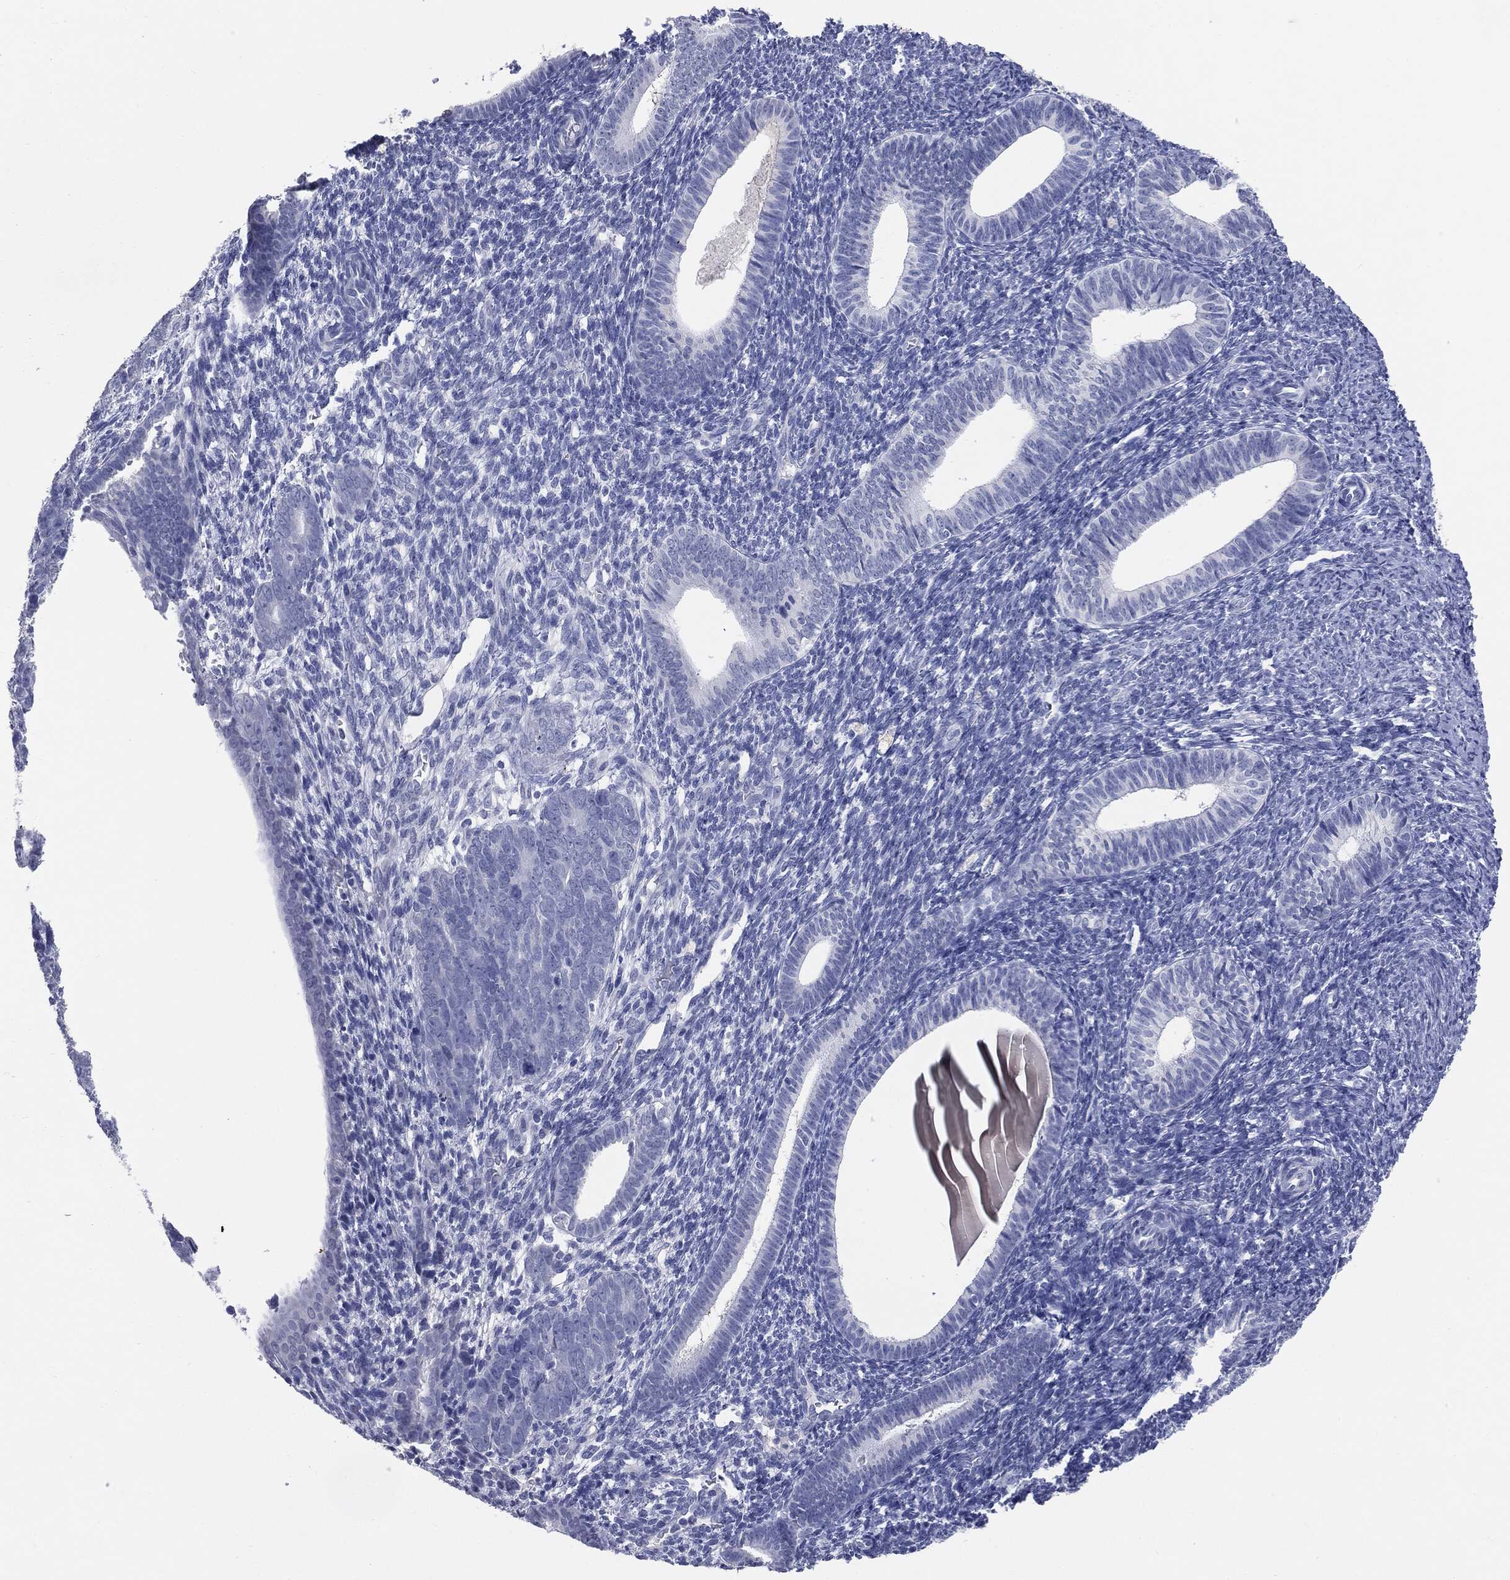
{"staining": {"intensity": "negative", "quantity": "none", "location": "none"}, "tissue": "endometrial cancer", "cell_type": "Tumor cells", "image_type": "cancer", "snomed": [{"axis": "morphology", "description": "Adenocarcinoma, NOS"}, {"axis": "topography", "description": "Endometrium"}], "caption": "Immunohistochemical staining of adenocarcinoma (endometrial) reveals no significant expression in tumor cells.", "gene": "TSHB", "patient": {"sex": "female", "age": 82}}